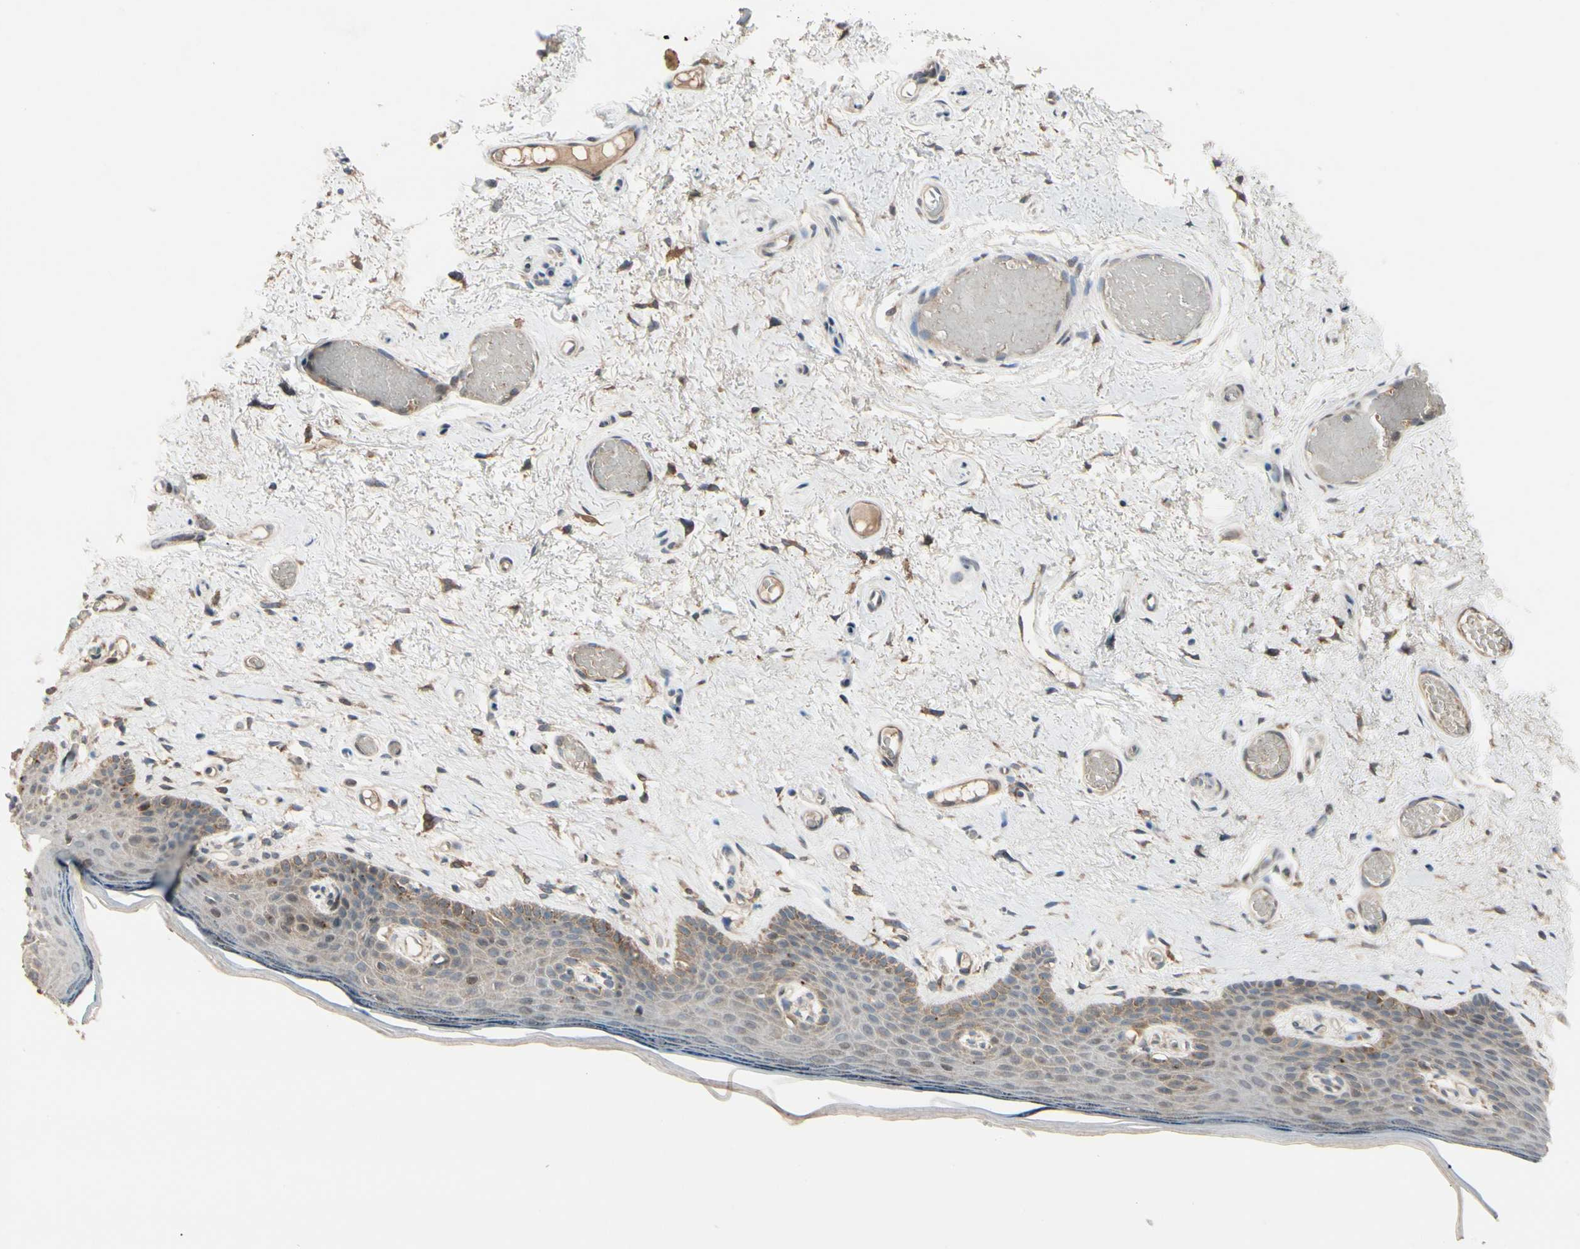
{"staining": {"intensity": "weak", "quantity": "<25%", "location": "cytoplasmic/membranous"}, "tissue": "skin", "cell_type": "Epidermal cells", "image_type": "normal", "snomed": [{"axis": "morphology", "description": "Normal tissue, NOS"}, {"axis": "topography", "description": "Vulva"}], "caption": "Immunohistochemical staining of normal skin reveals no significant expression in epidermal cells. Nuclei are stained in blue.", "gene": "SNX29", "patient": {"sex": "female", "age": 54}}